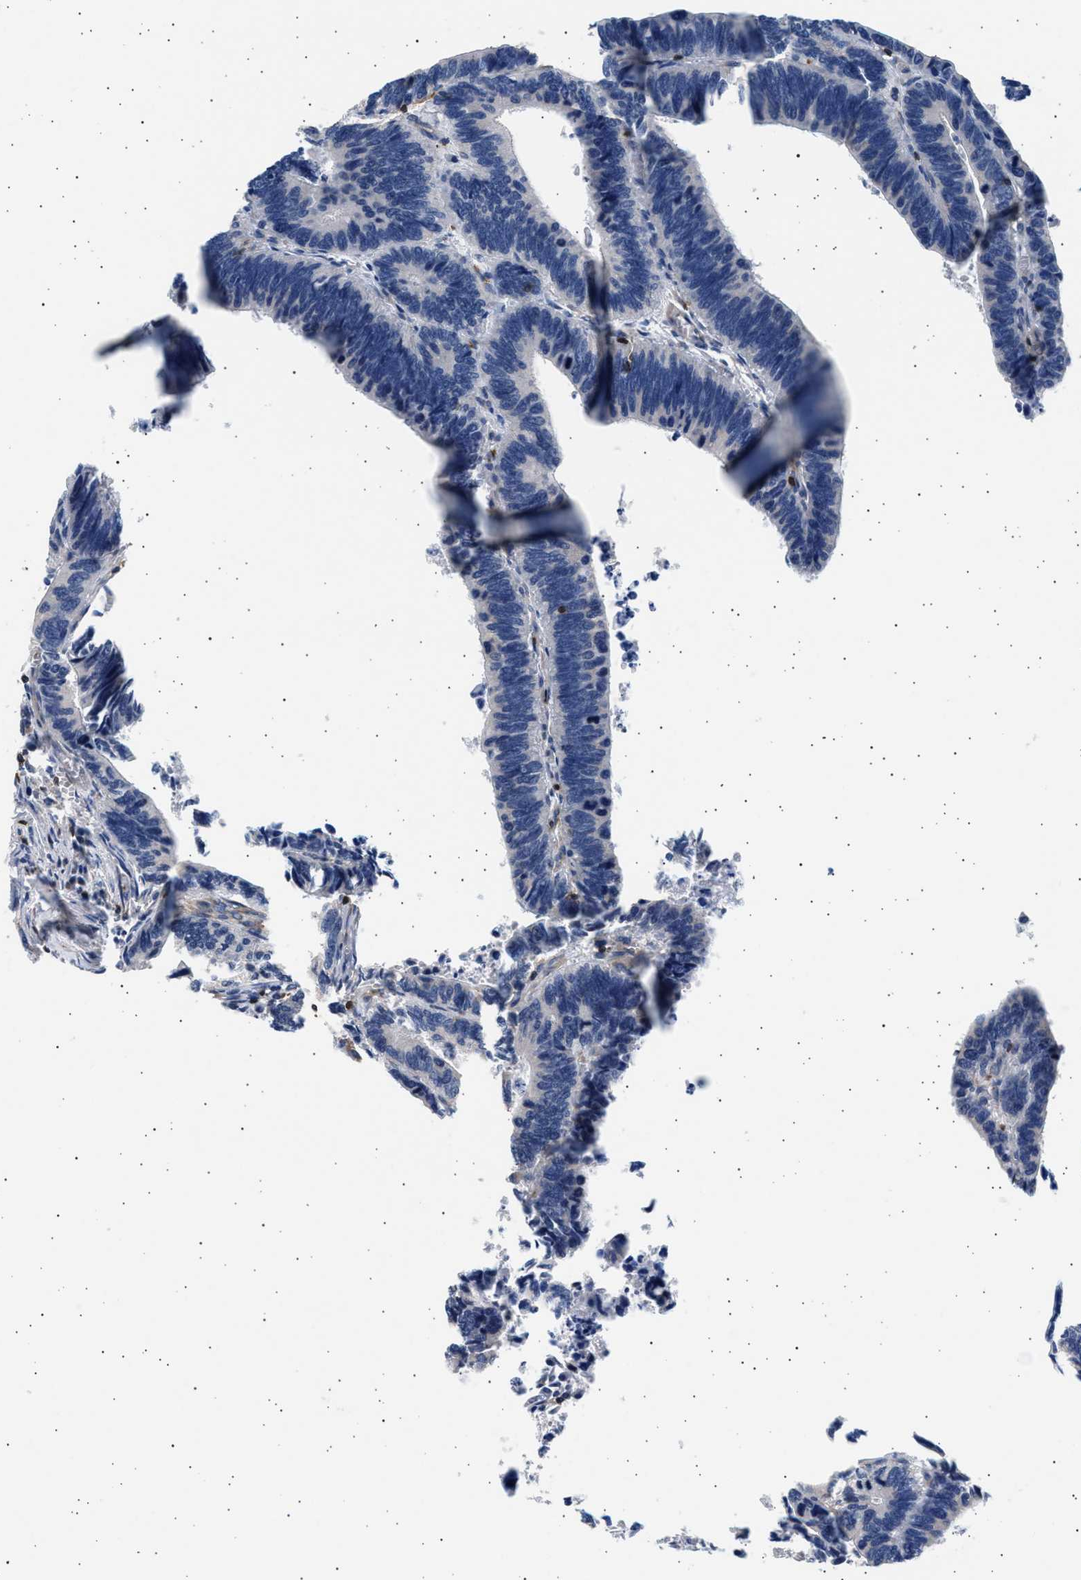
{"staining": {"intensity": "negative", "quantity": "none", "location": "none"}, "tissue": "colorectal cancer", "cell_type": "Tumor cells", "image_type": "cancer", "snomed": [{"axis": "morphology", "description": "Adenocarcinoma, NOS"}, {"axis": "topography", "description": "Colon"}], "caption": "Tumor cells show no significant staining in colorectal adenocarcinoma.", "gene": "GRAP2", "patient": {"sex": "male", "age": 72}}